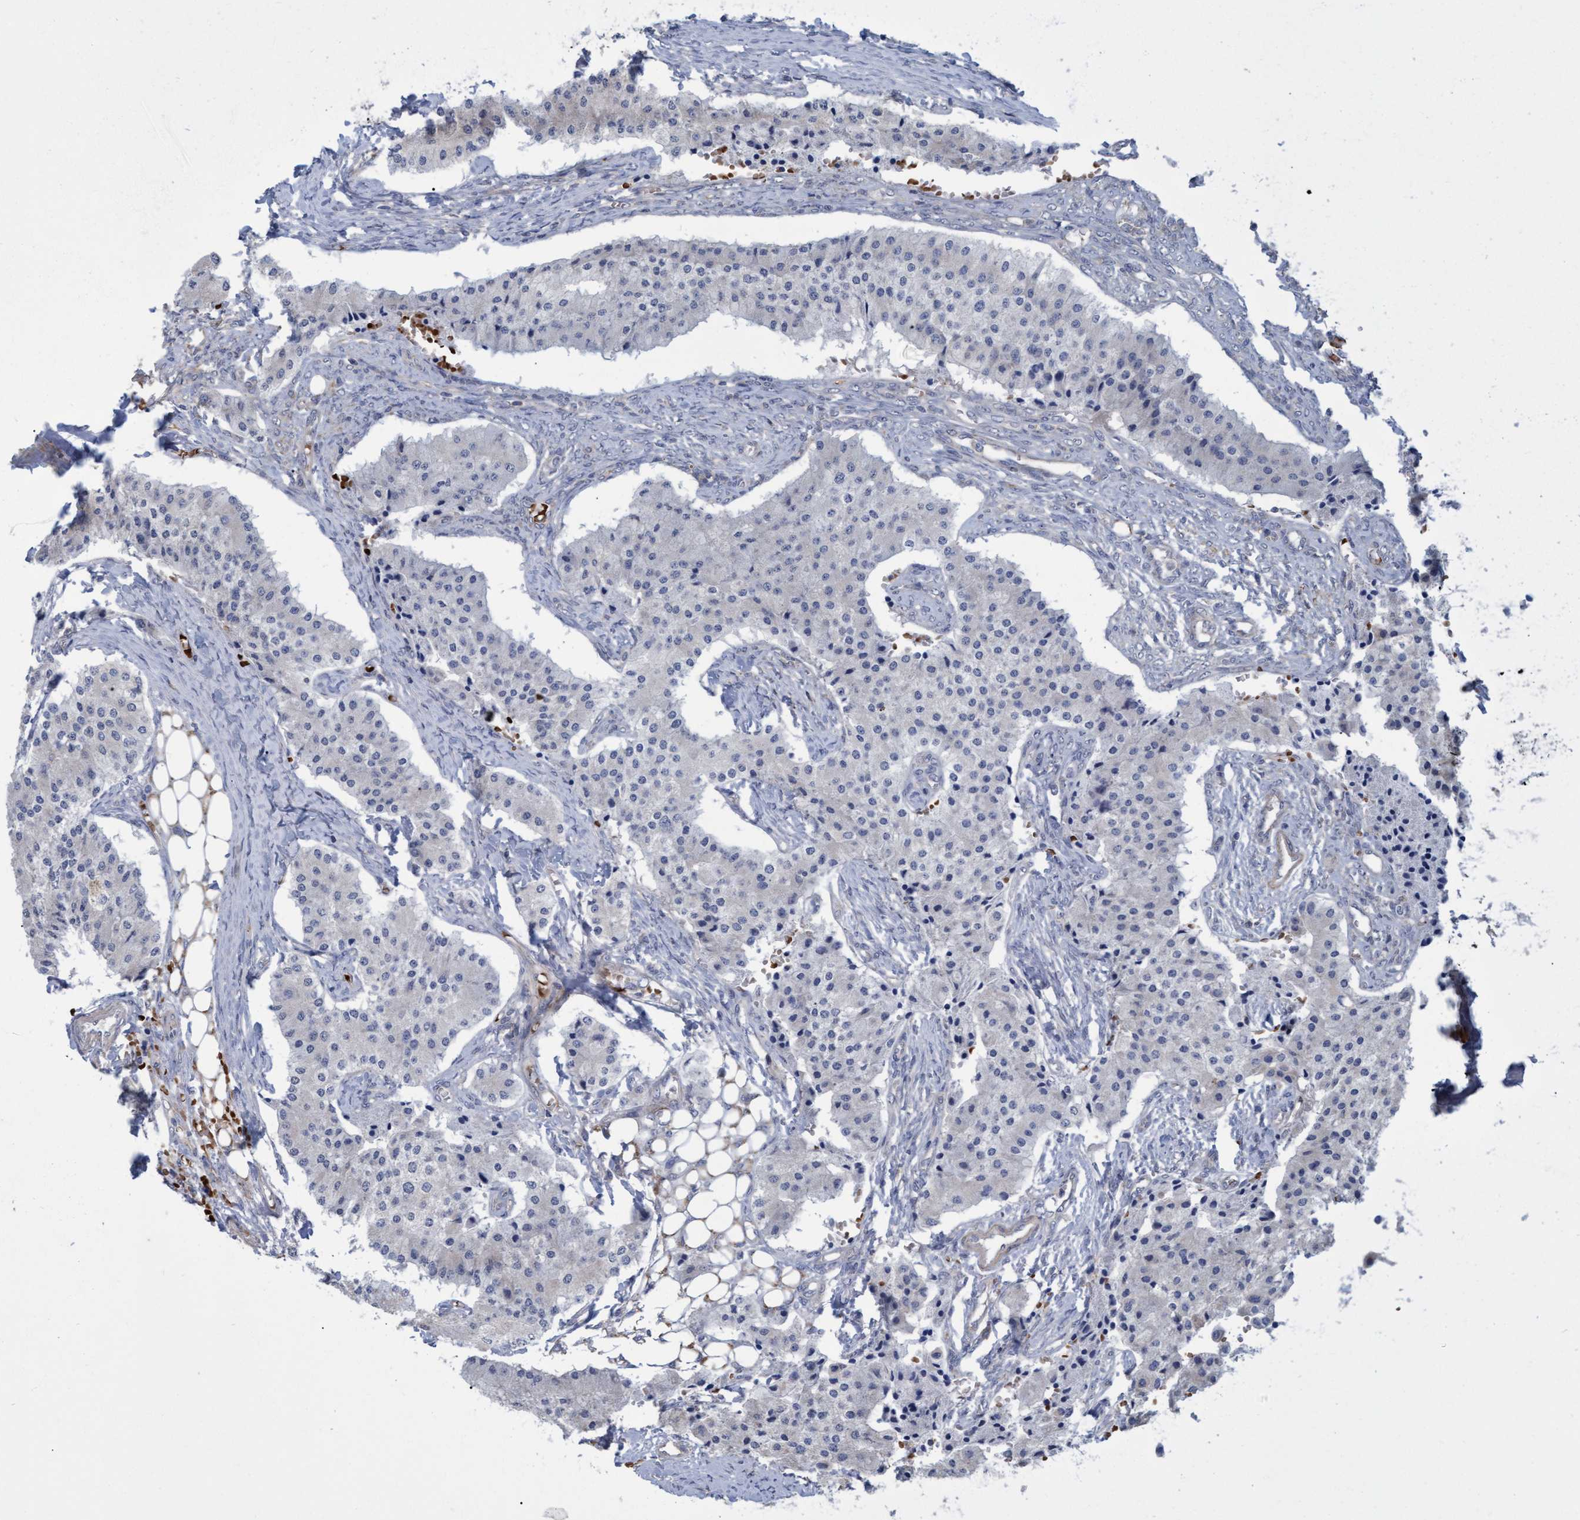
{"staining": {"intensity": "negative", "quantity": "none", "location": "none"}, "tissue": "carcinoid", "cell_type": "Tumor cells", "image_type": "cancer", "snomed": [{"axis": "morphology", "description": "Carcinoid, malignant, NOS"}, {"axis": "topography", "description": "Colon"}], "caption": "Immunohistochemistry (IHC) of carcinoid exhibits no expression in tumor cells.", "gene": "NAA15", "patient": {"sex": "female", "age": 52}}